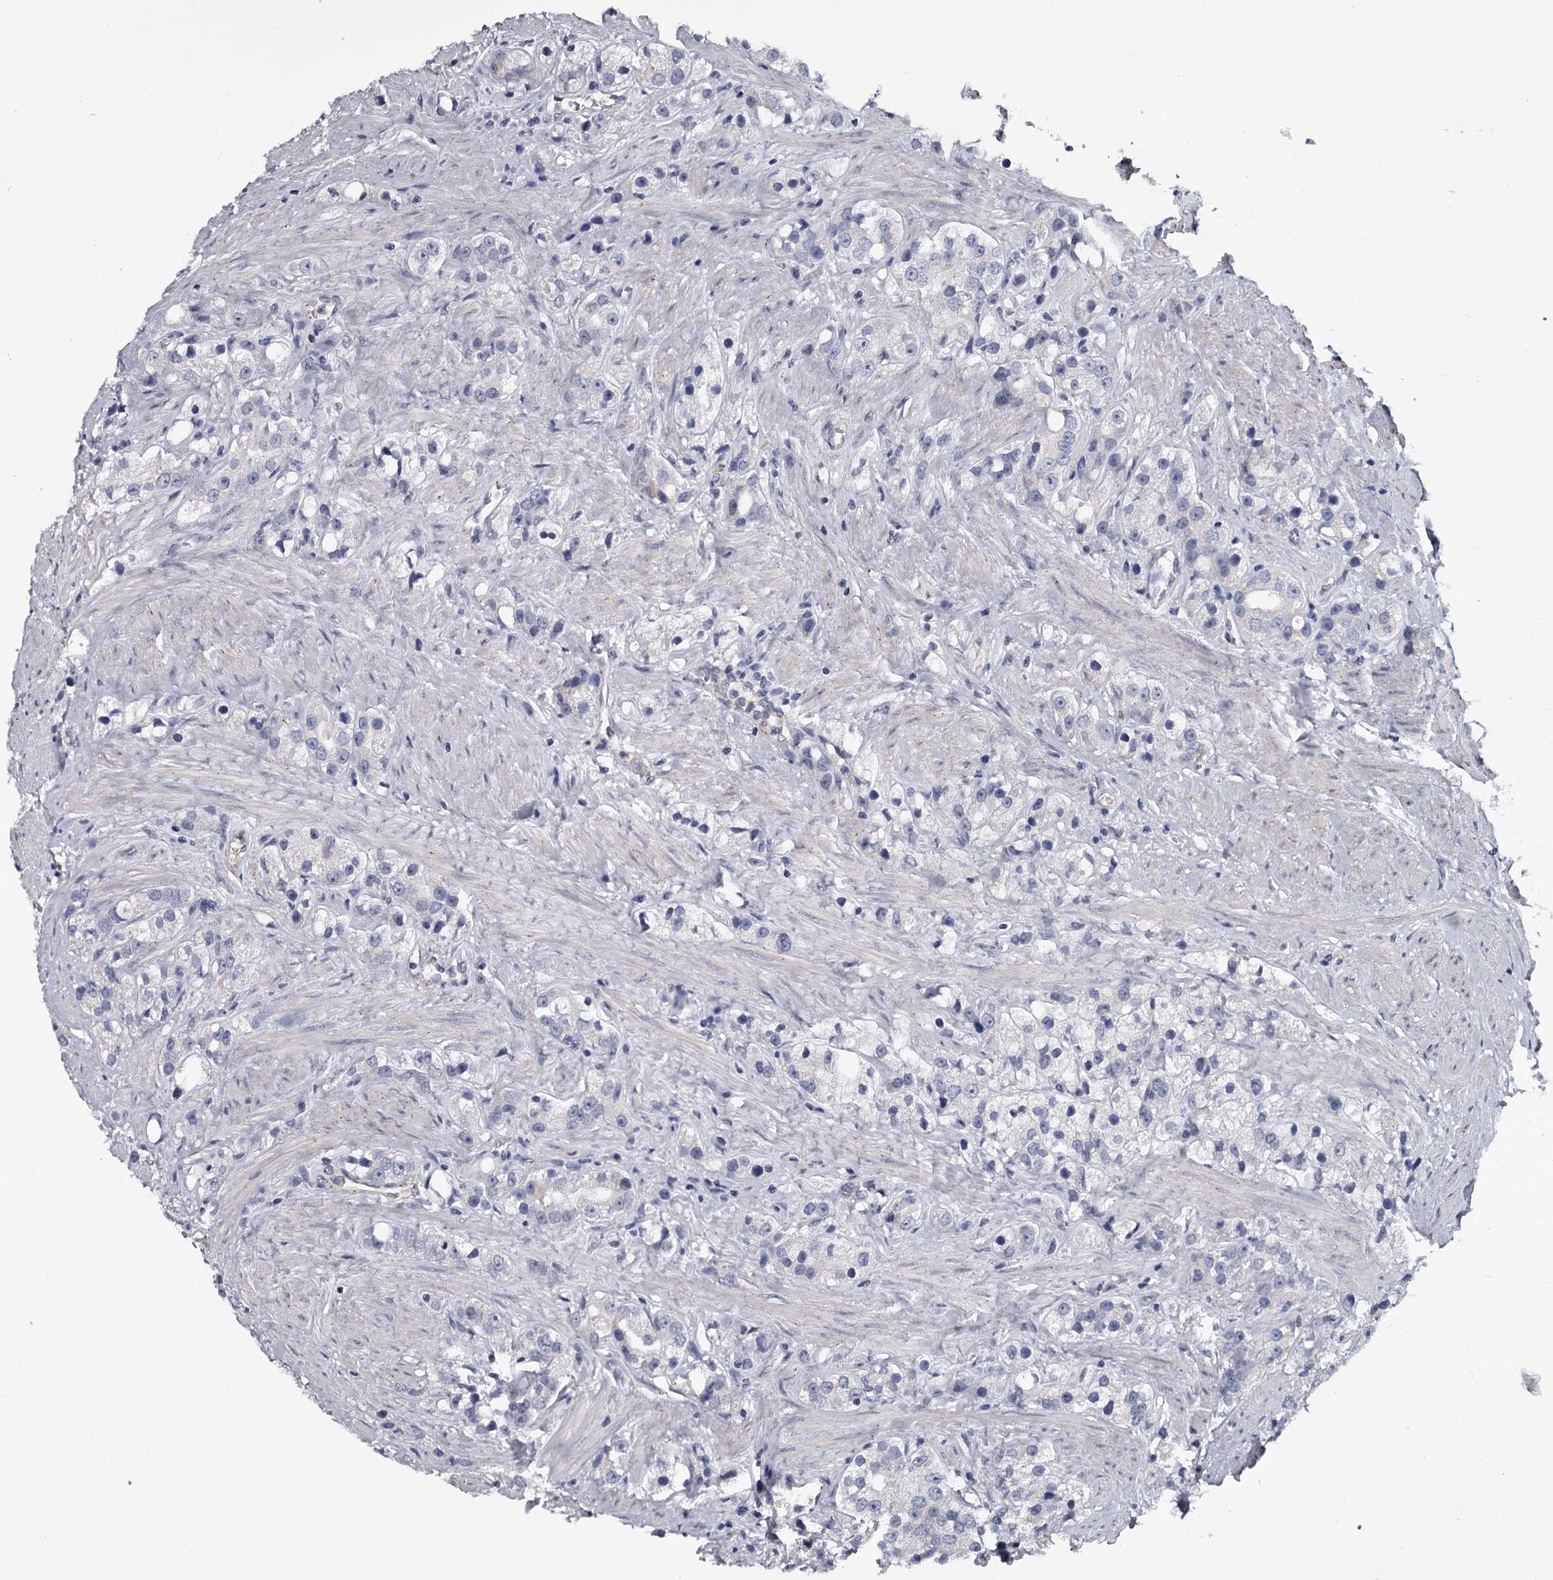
{"staining": {"intensity": "negative", "quantity": "none", "location": "none"}, "tissue": "prostate cancer", "cell_type": "Tumor cells", "image_type": "cancer", "snomed": [{"axis": "morphology", "description": "Adenocarcinoma, NOS"}, {"axis": "topography", "description": "Prostate"}], "caption": "Tumor cells show no significant protein expression in prostate adenocarcinoma.", "gene": "GSTO1", "patient": {"sex": "male", "age": 79}}